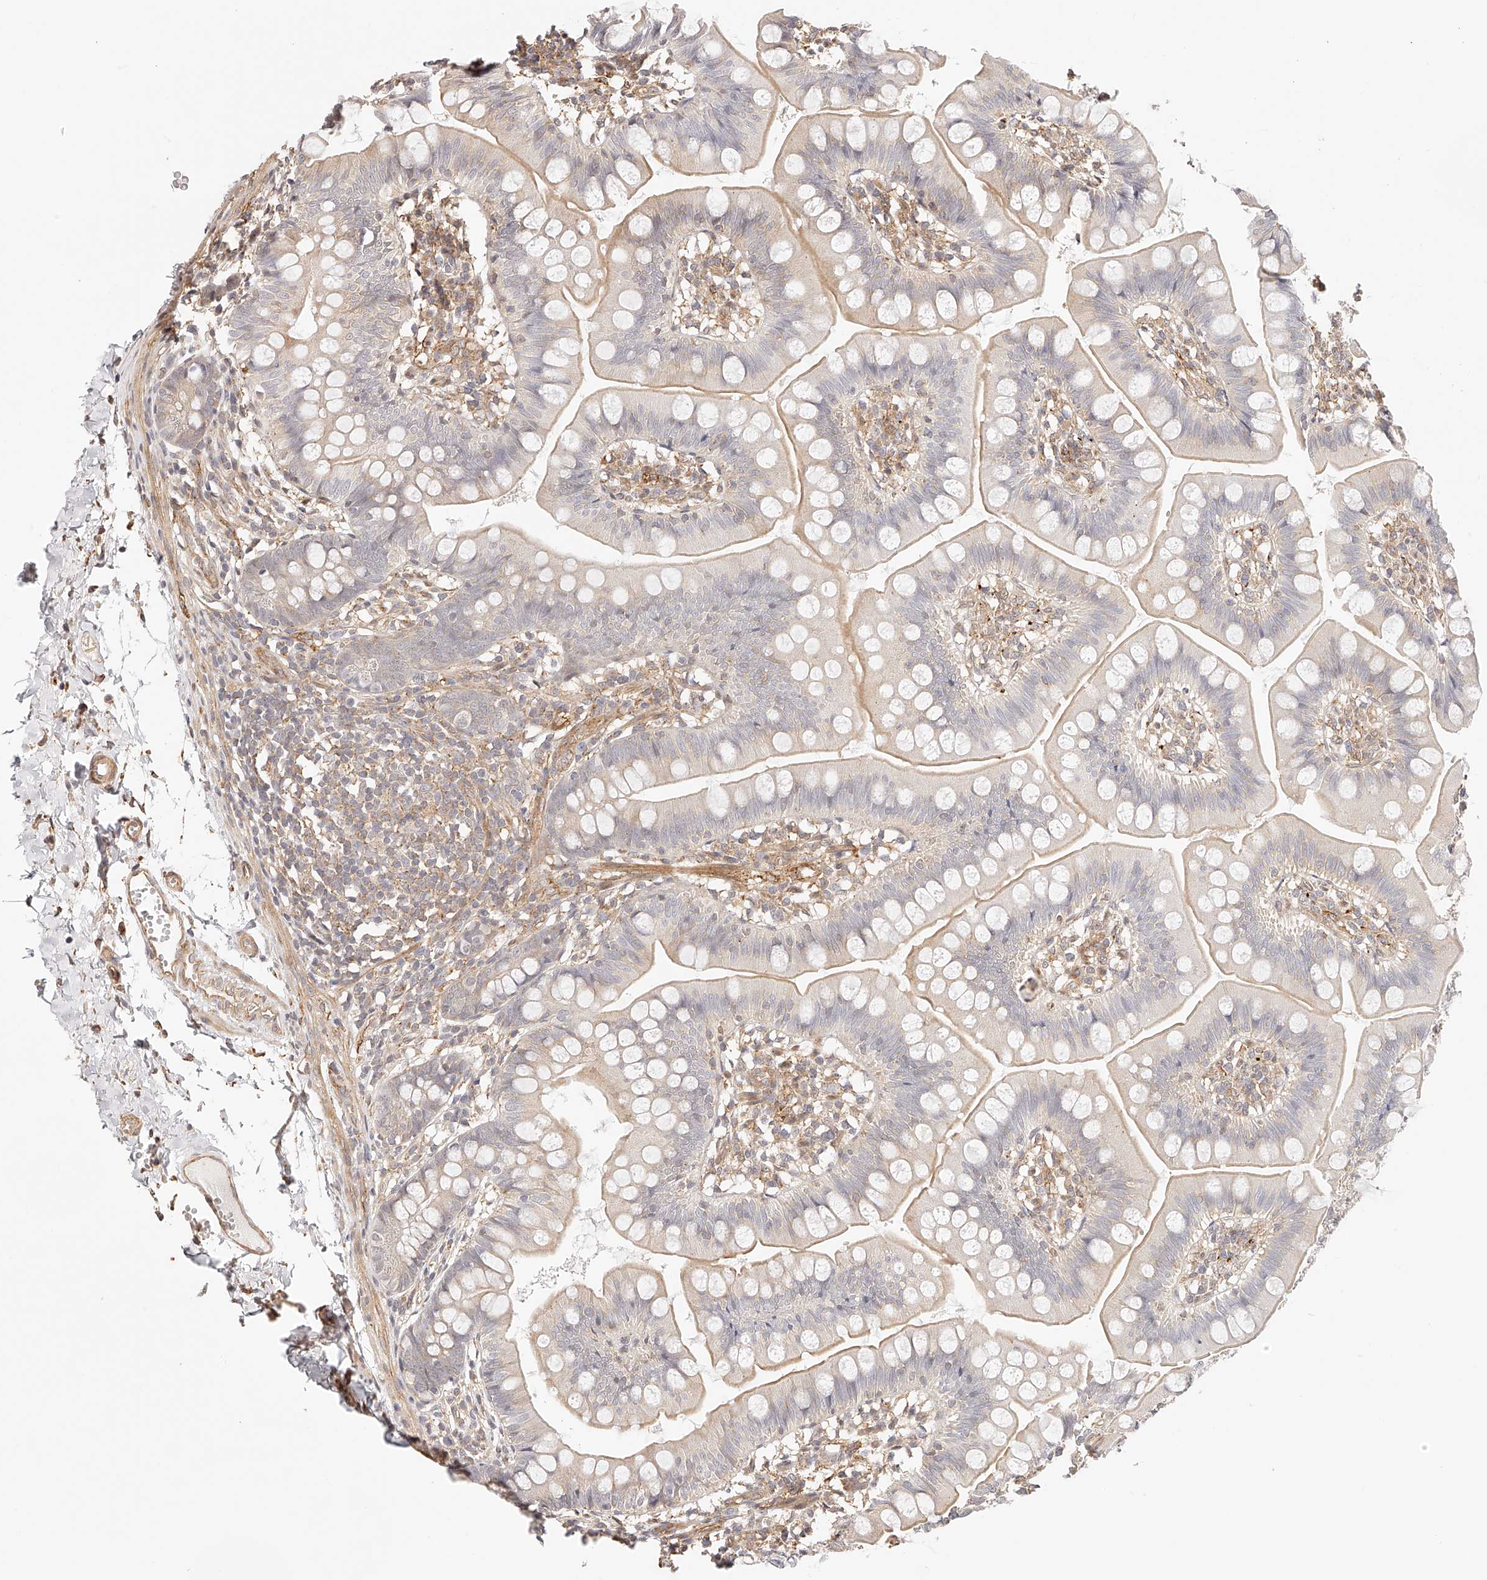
{"staining": {"intensity": "weak", "quantity": "<25%", "location": "cytoplasmic/membranous"}, "tissue": "small intestine", "cell_type": "Glandular cells", "image_type": "normal", "snomed": [{"axis": "morphology", "description": "Normal tissue, NOS"}, {"axis": "topography", "description": "Small intestine"}], "caption": "A high-resolution photomicrograph shows IHC staining of unremarkable small intestine, which displays no significant expression in glandular cells.", "gene": "SYNC", "patient": {"sex": "male", "age": 7}}